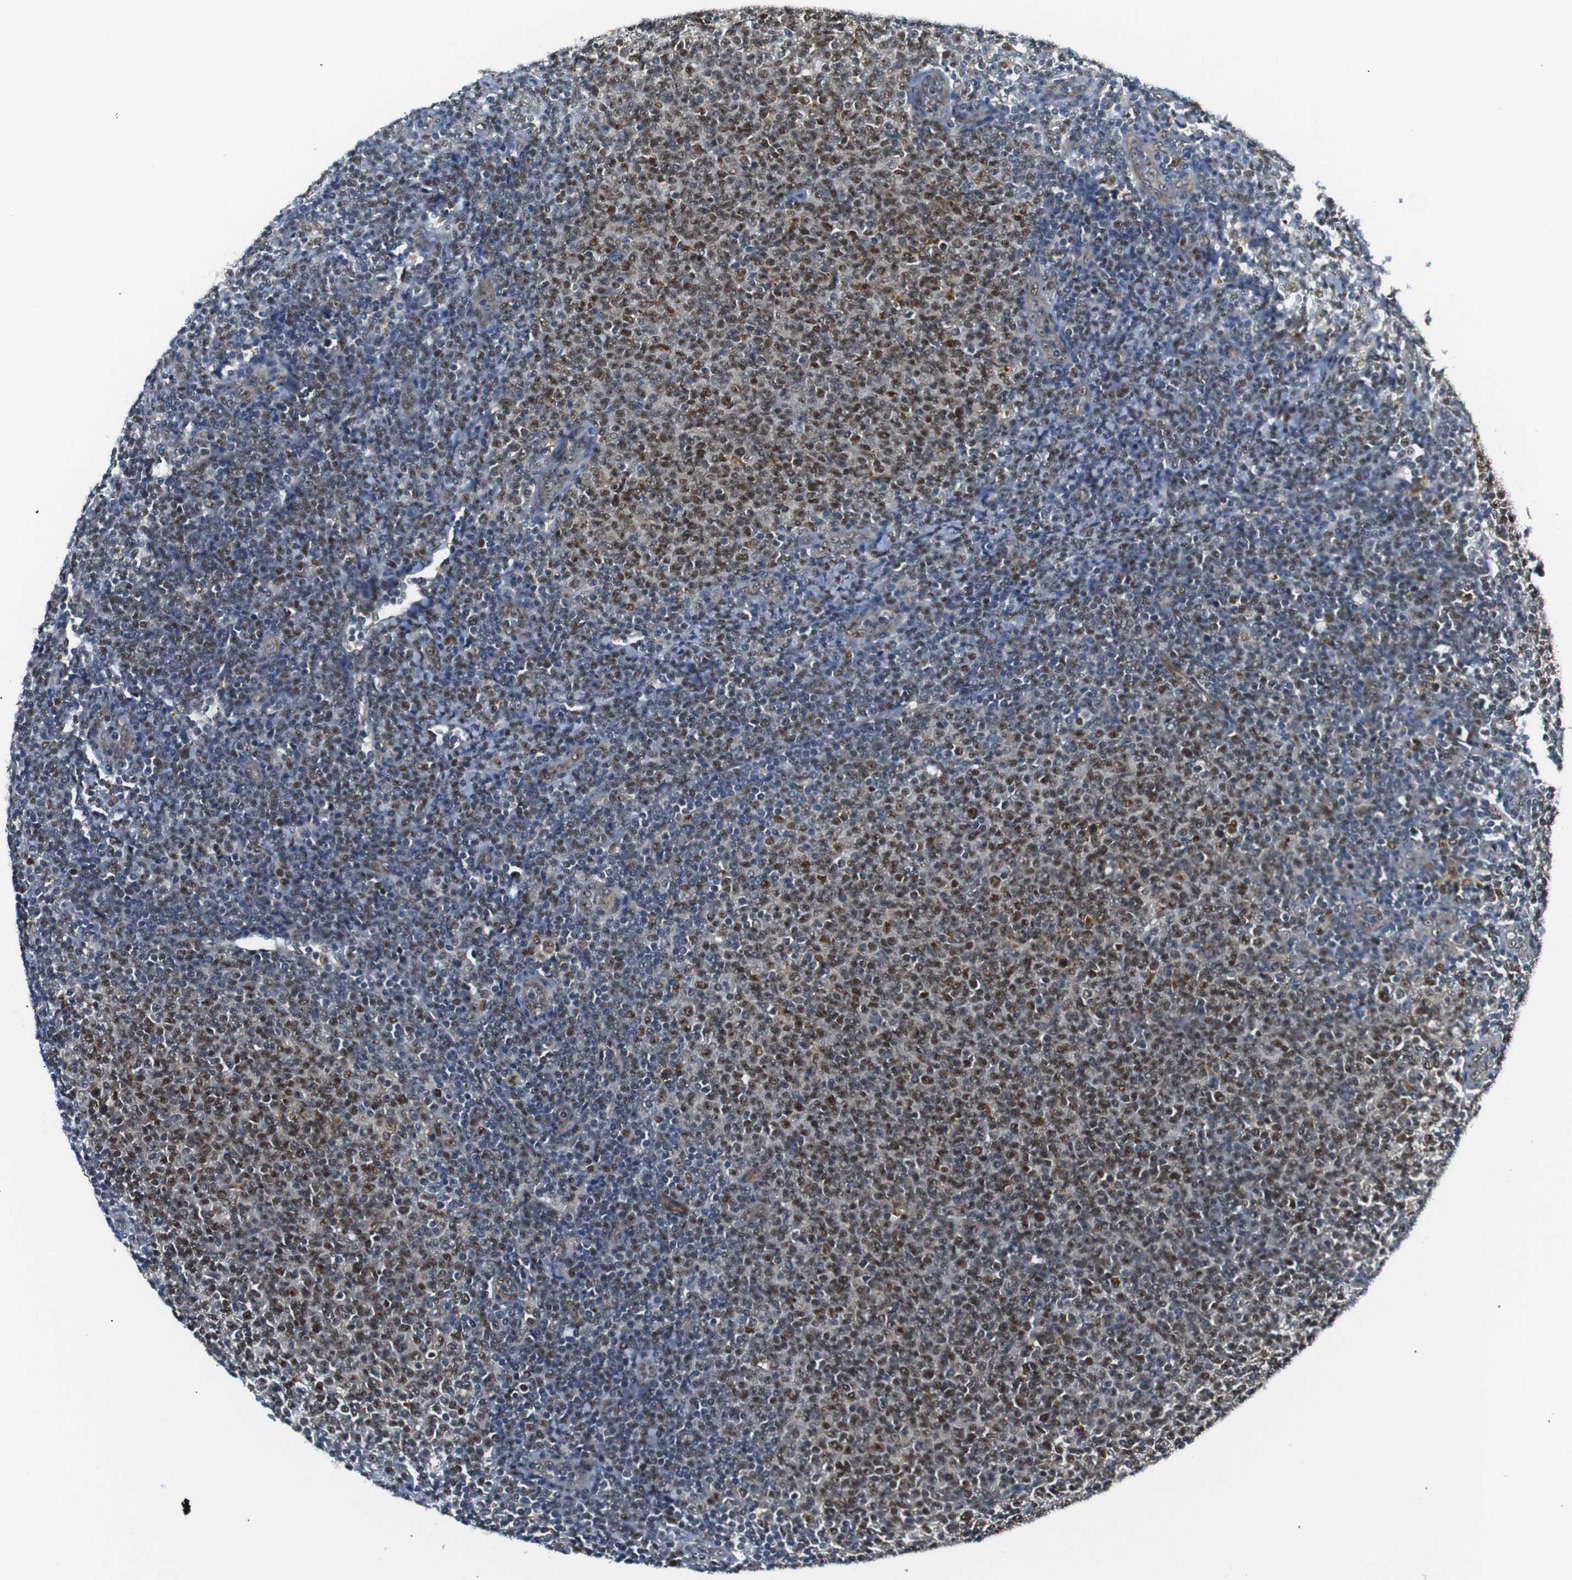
{"staining": {"intensity": "moderate", "quantity": "25%-75%", "location": "nuclear"}, "tissue": "lymphoma", "cell_type": "Tumor cells", "image_type": "cancer", "snomed": [{"axis": "morphology", "description": "Malignant lymphoma, non-Hodgkin's type, Low grade"}, {"axis": "topography", "description": "Lymph node"}], "caption": "Immunohistochemistry histopathology image of neoplastic tissue: lymphoma stained using immunohistochemistry (IHC) shows medium levels of moderate protein expression localized specifically in the nuclear of tumor cells, appearing as a nuclear brown color.", "gene": "PARN", "patient": {"sex": "male", "age": 66}}